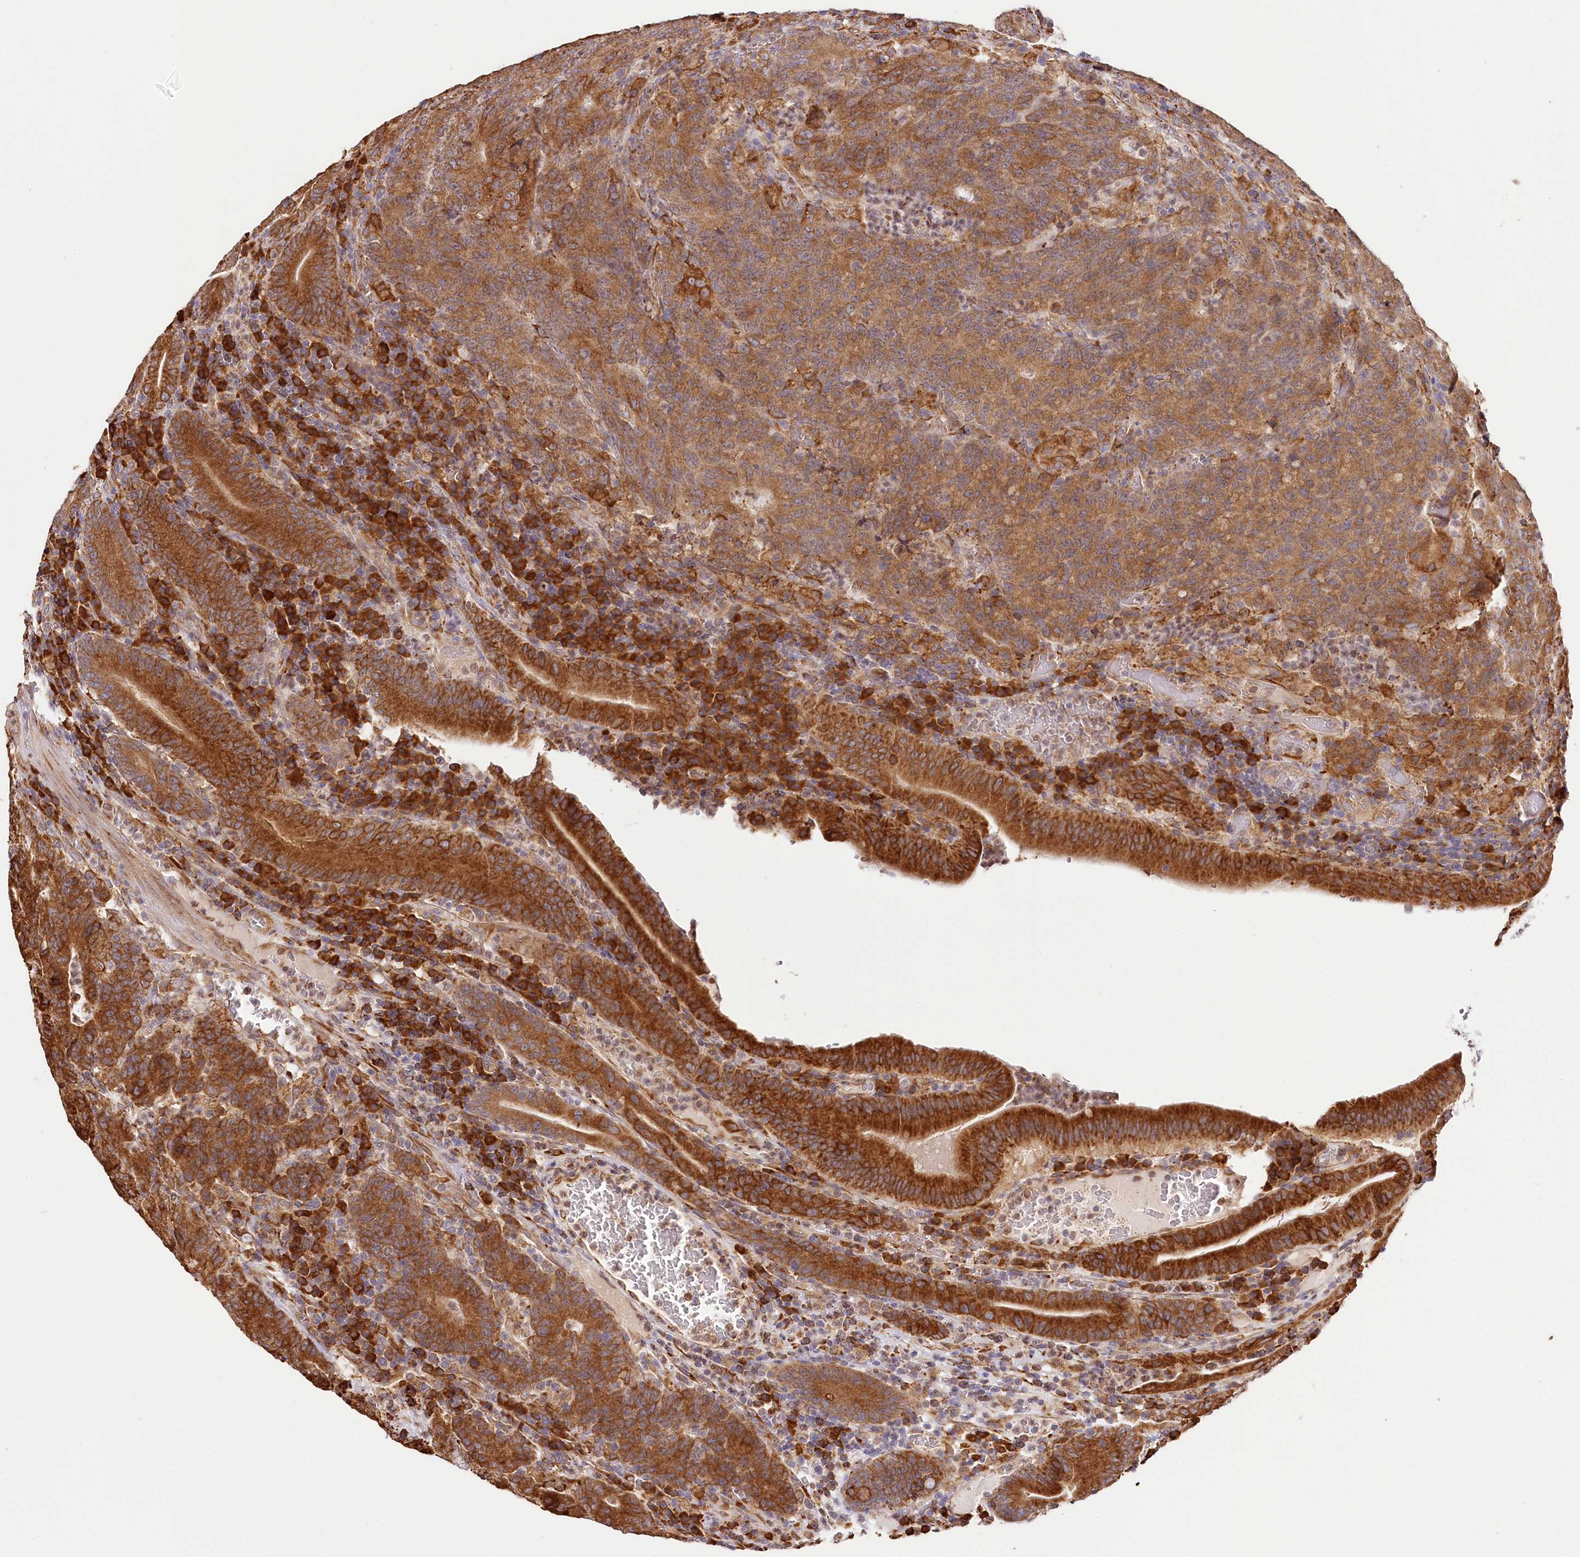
{"staining": {"intensity": "strong", "quantity": ">75%", "location": "cytoplasmic/membranous"}, "tissue": "colorectal cancer", "cell_type": "Tumor cells", "image_type": "cancer", "snomed": [{"axis": "morphology", "description": "Normal tissue, NOS"}, {"axis": "morphology", "description": "Adenocarcinoma, NOS"}, {"axis": "topography", "description": "Colon"}], "caption": "The immunohistochemical stain highlights strong cytoplasmic/membranous positivity in tumor cells of colorectal cancer tissue.", "gene": "VEGFA", "patient": {"sex": "female", "age": 75}}